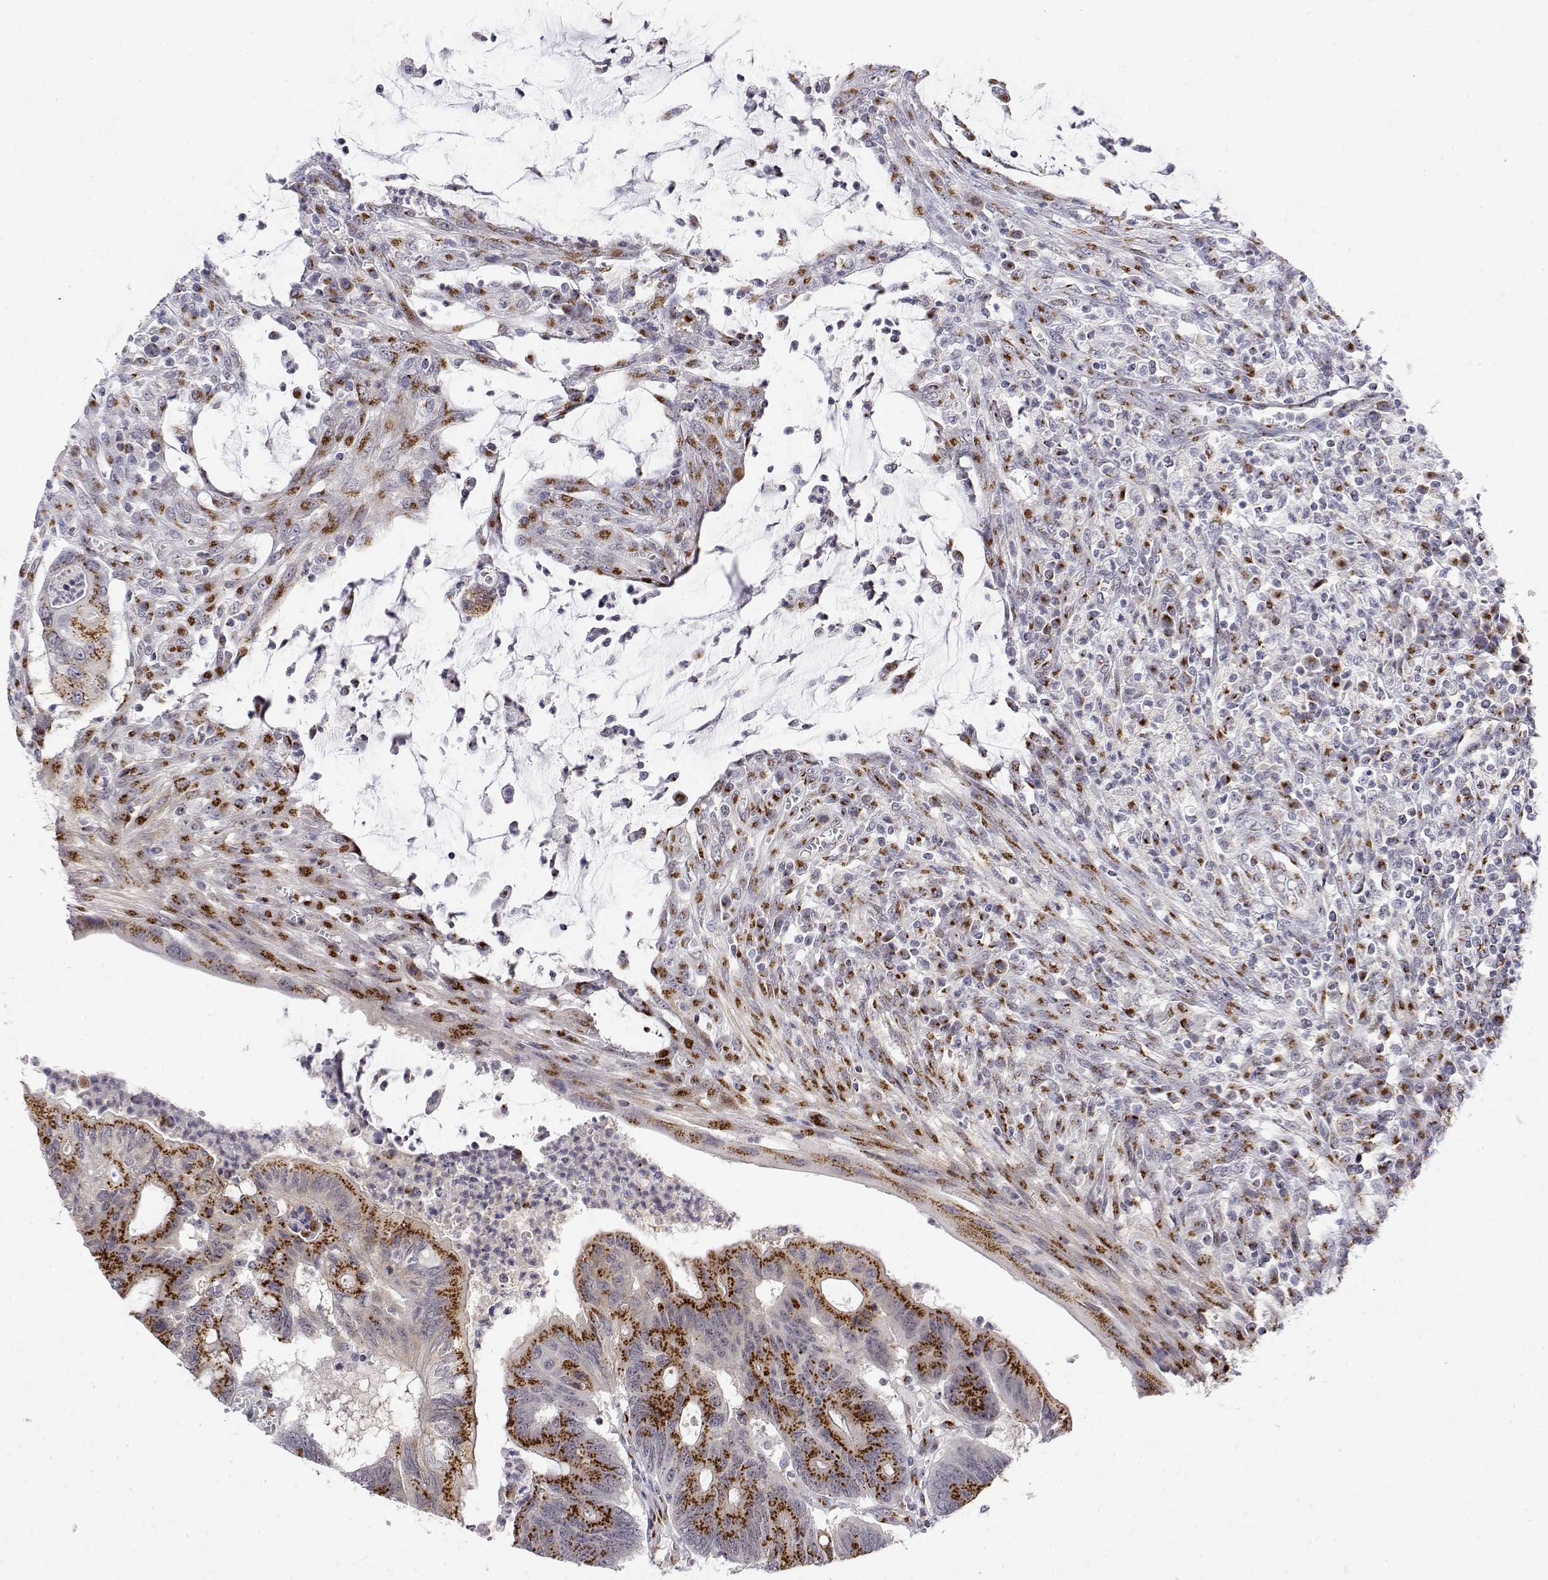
{"staining": {"intensity": "strong", "quantity": ">75%", "location": "cytoplasmic/membranous"}, "tissue": "colorectal cancer", "cell_type": "Tumor cells", "image_type": "cancer", "snomed": [{"axis": "morphology", "description": "Adenocarcinoma, NOS"}, {"axis": "topography", "description": "Colon"}], "caption": "The photomicrograph displays immunohistochemical staining of adenocarcinoma (colorectal). There is strong cytoplasmic/membranous positivity is appreciated in about >75% of tumor cells.", "gene": "YIPF3", "patient": {"sex": "male", "age": 65}}